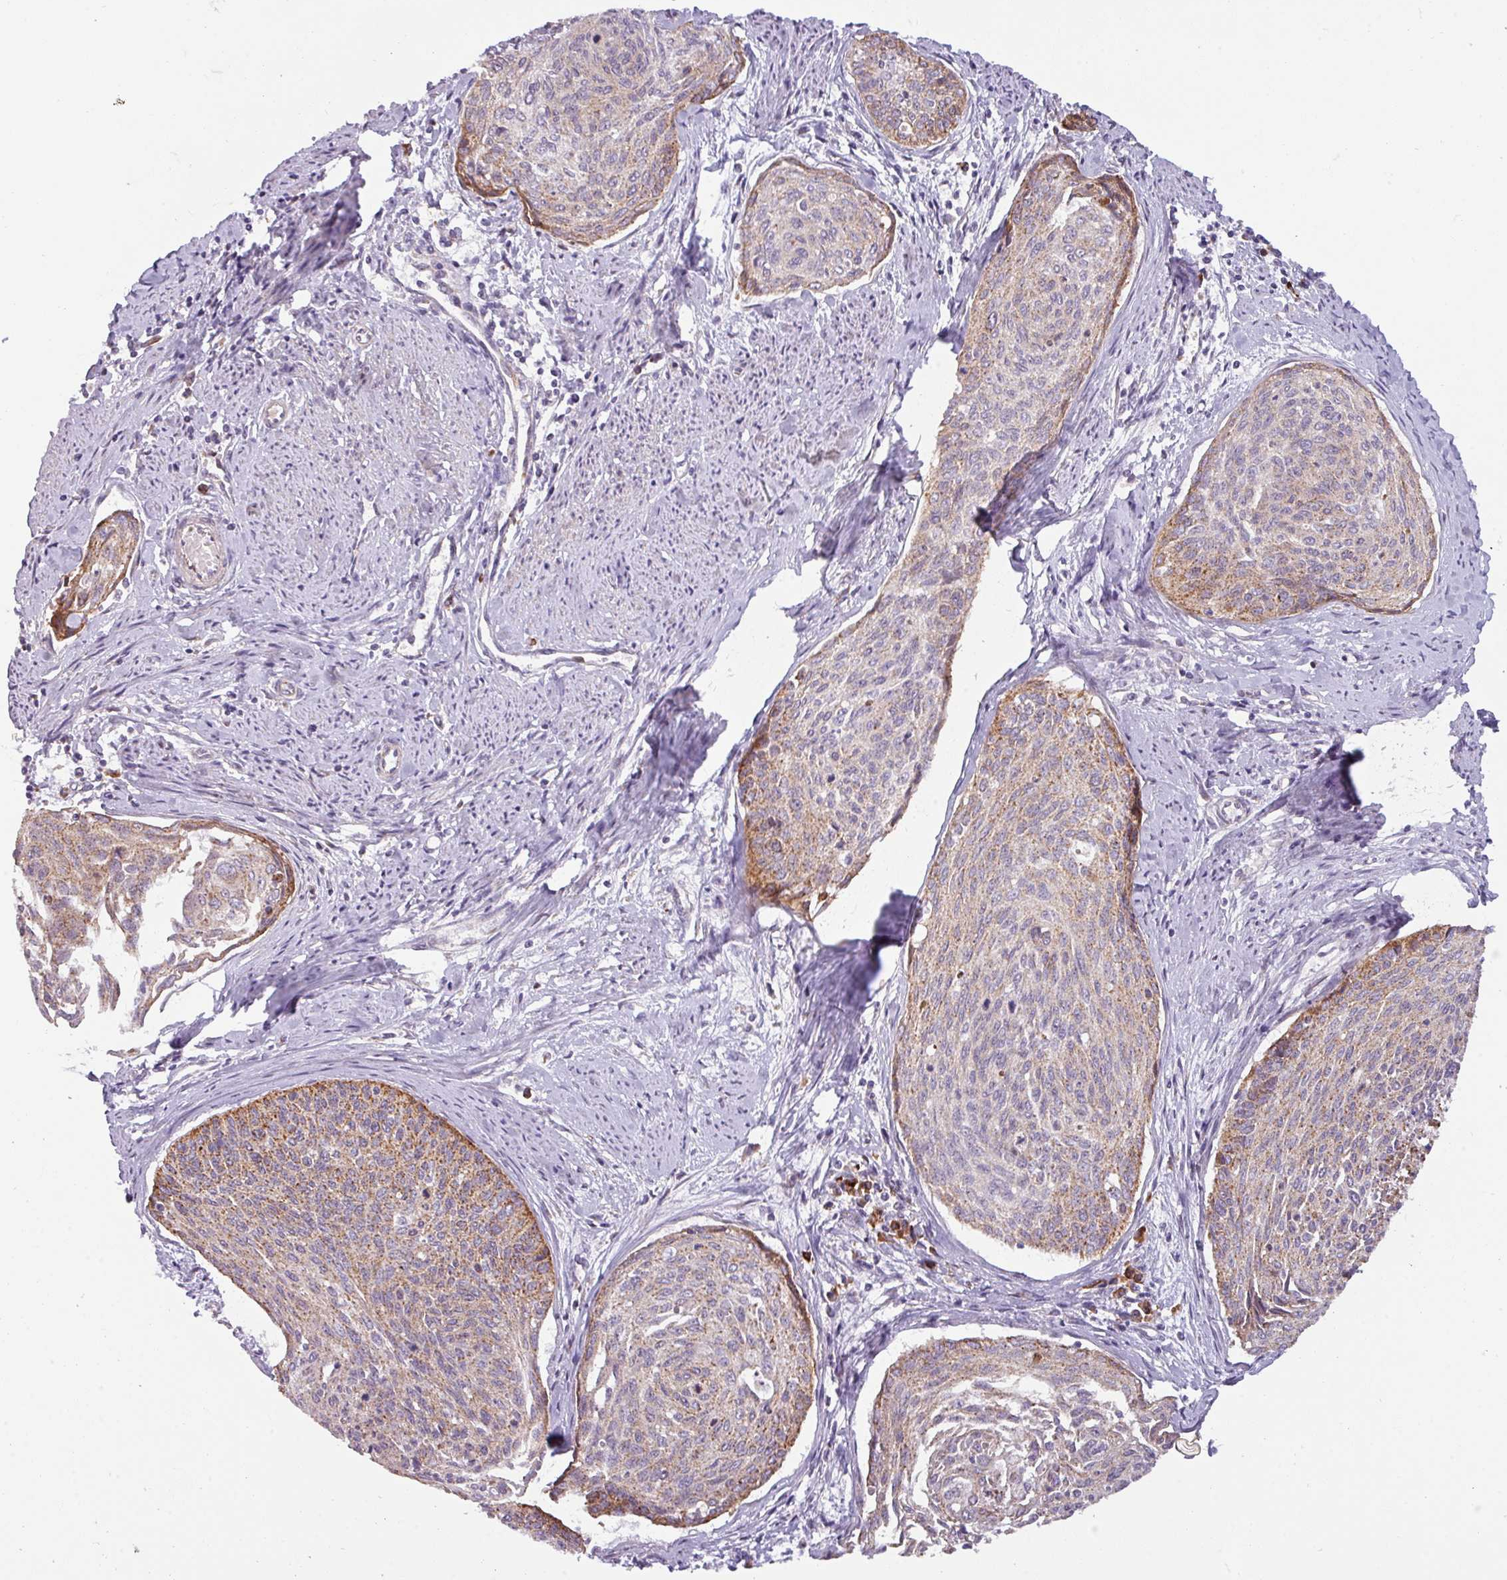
{"staining": {"intensity": "moderate", "quantity": "25%-75%", "location": "cytoplasmic/membranous"}, "tissue": "cervical cancer", "cell_type": "Tumor cells", "image_type": "cancer", "snomed": [{"axis": "morphology", "description": "Squamous cell carcinoma, NOS"}, {"axis": "topography", "description": "Cervix"}], "caption": "Cervical cancer (squamous cell carcinoma) was stained to show a protein in brown. There is medium levels of moderate cytoplasmic/membranous staining in approximately 25%-75% of tumor cells.", "gene": "C2orf68", "patient": {"sex": "female", "age": 55}}